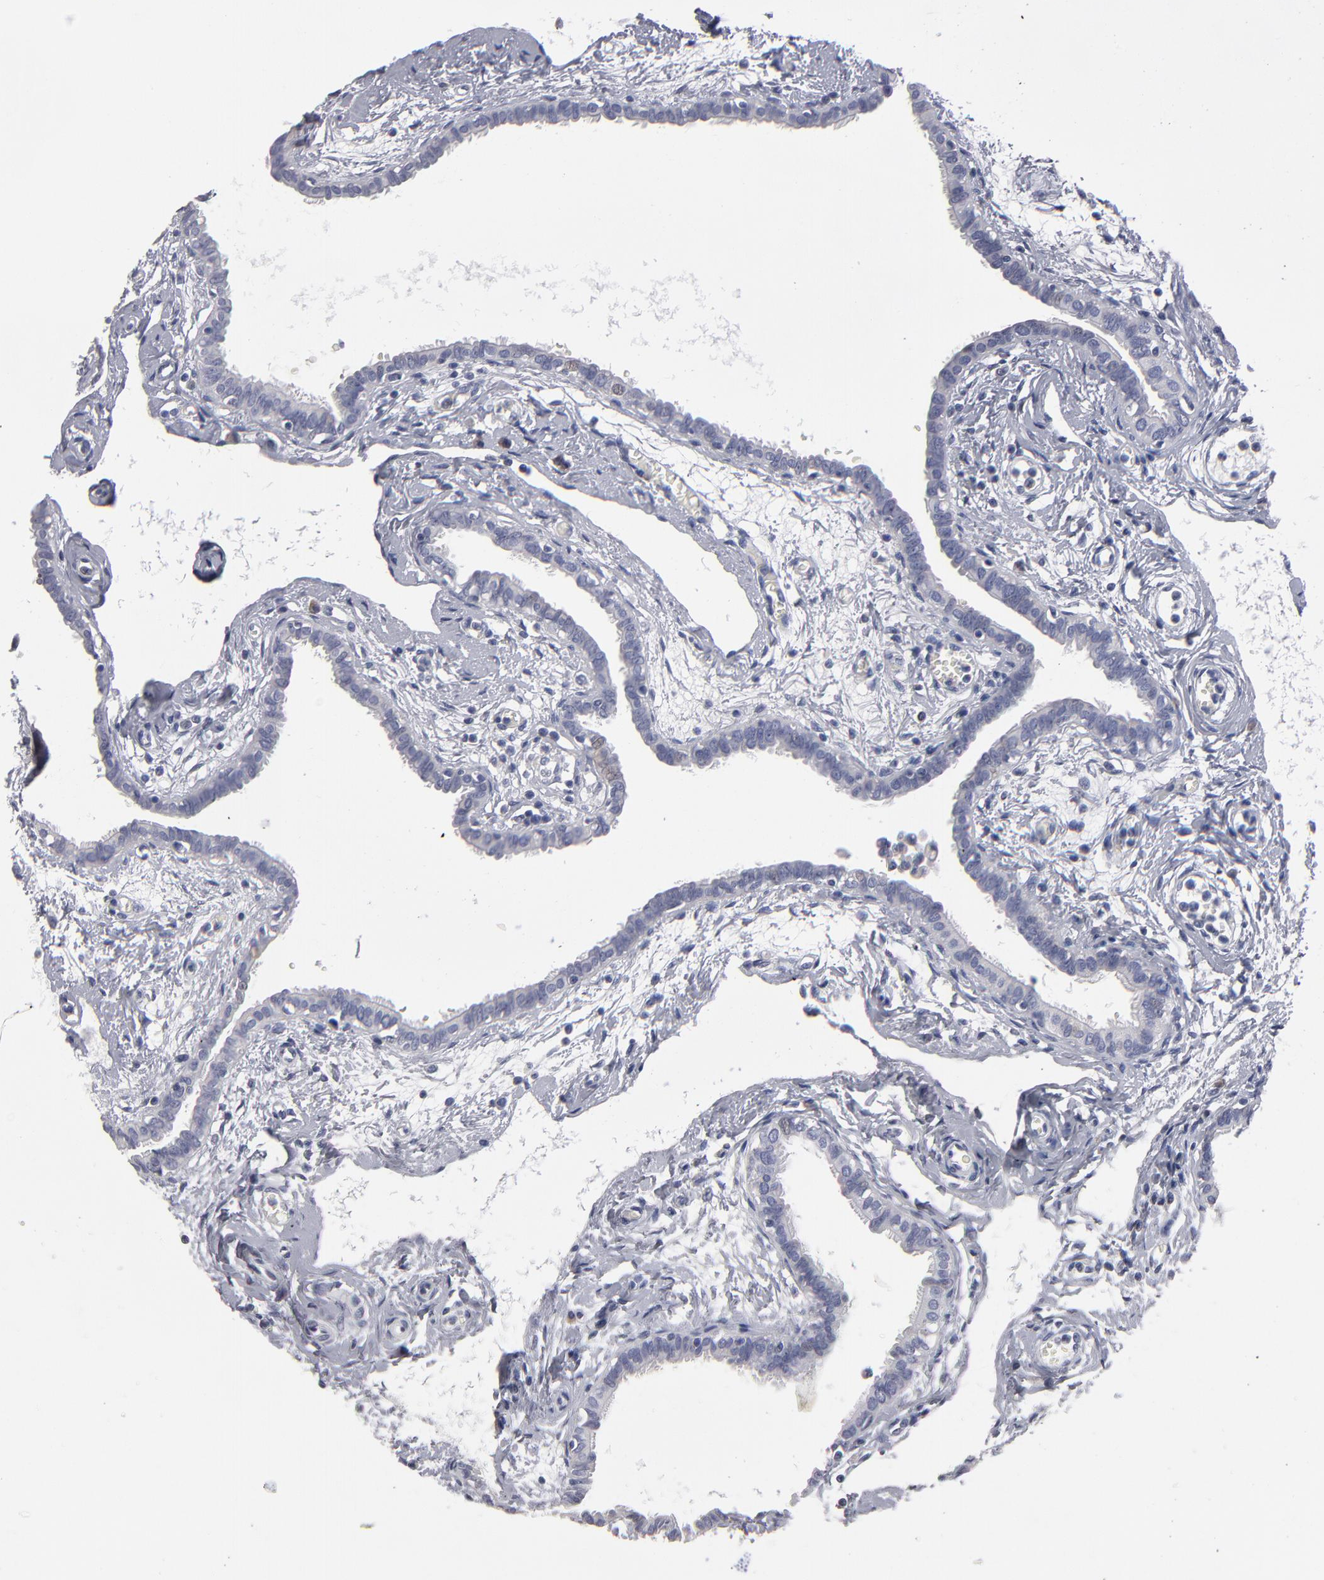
{"staining": {"intensity": "weak", "quantity": "<25%", "location": "cytoplasmic/membranous"}, "tissue": "fallopian tube", "cell_type": "Glandular cells", "image_type": "normal", "snomed": [{"axis": "morphology", "description": "Normal tissue, NOS"}, {"axis": "topography", "description": "Fallopian tube"}], "caption": "Immunohistochemical staining of benign fallopian tube demonstrates no significant staining in glandular cells.", "gene": "CCDC80", "patient": {"sex": "female", "age": 54}}